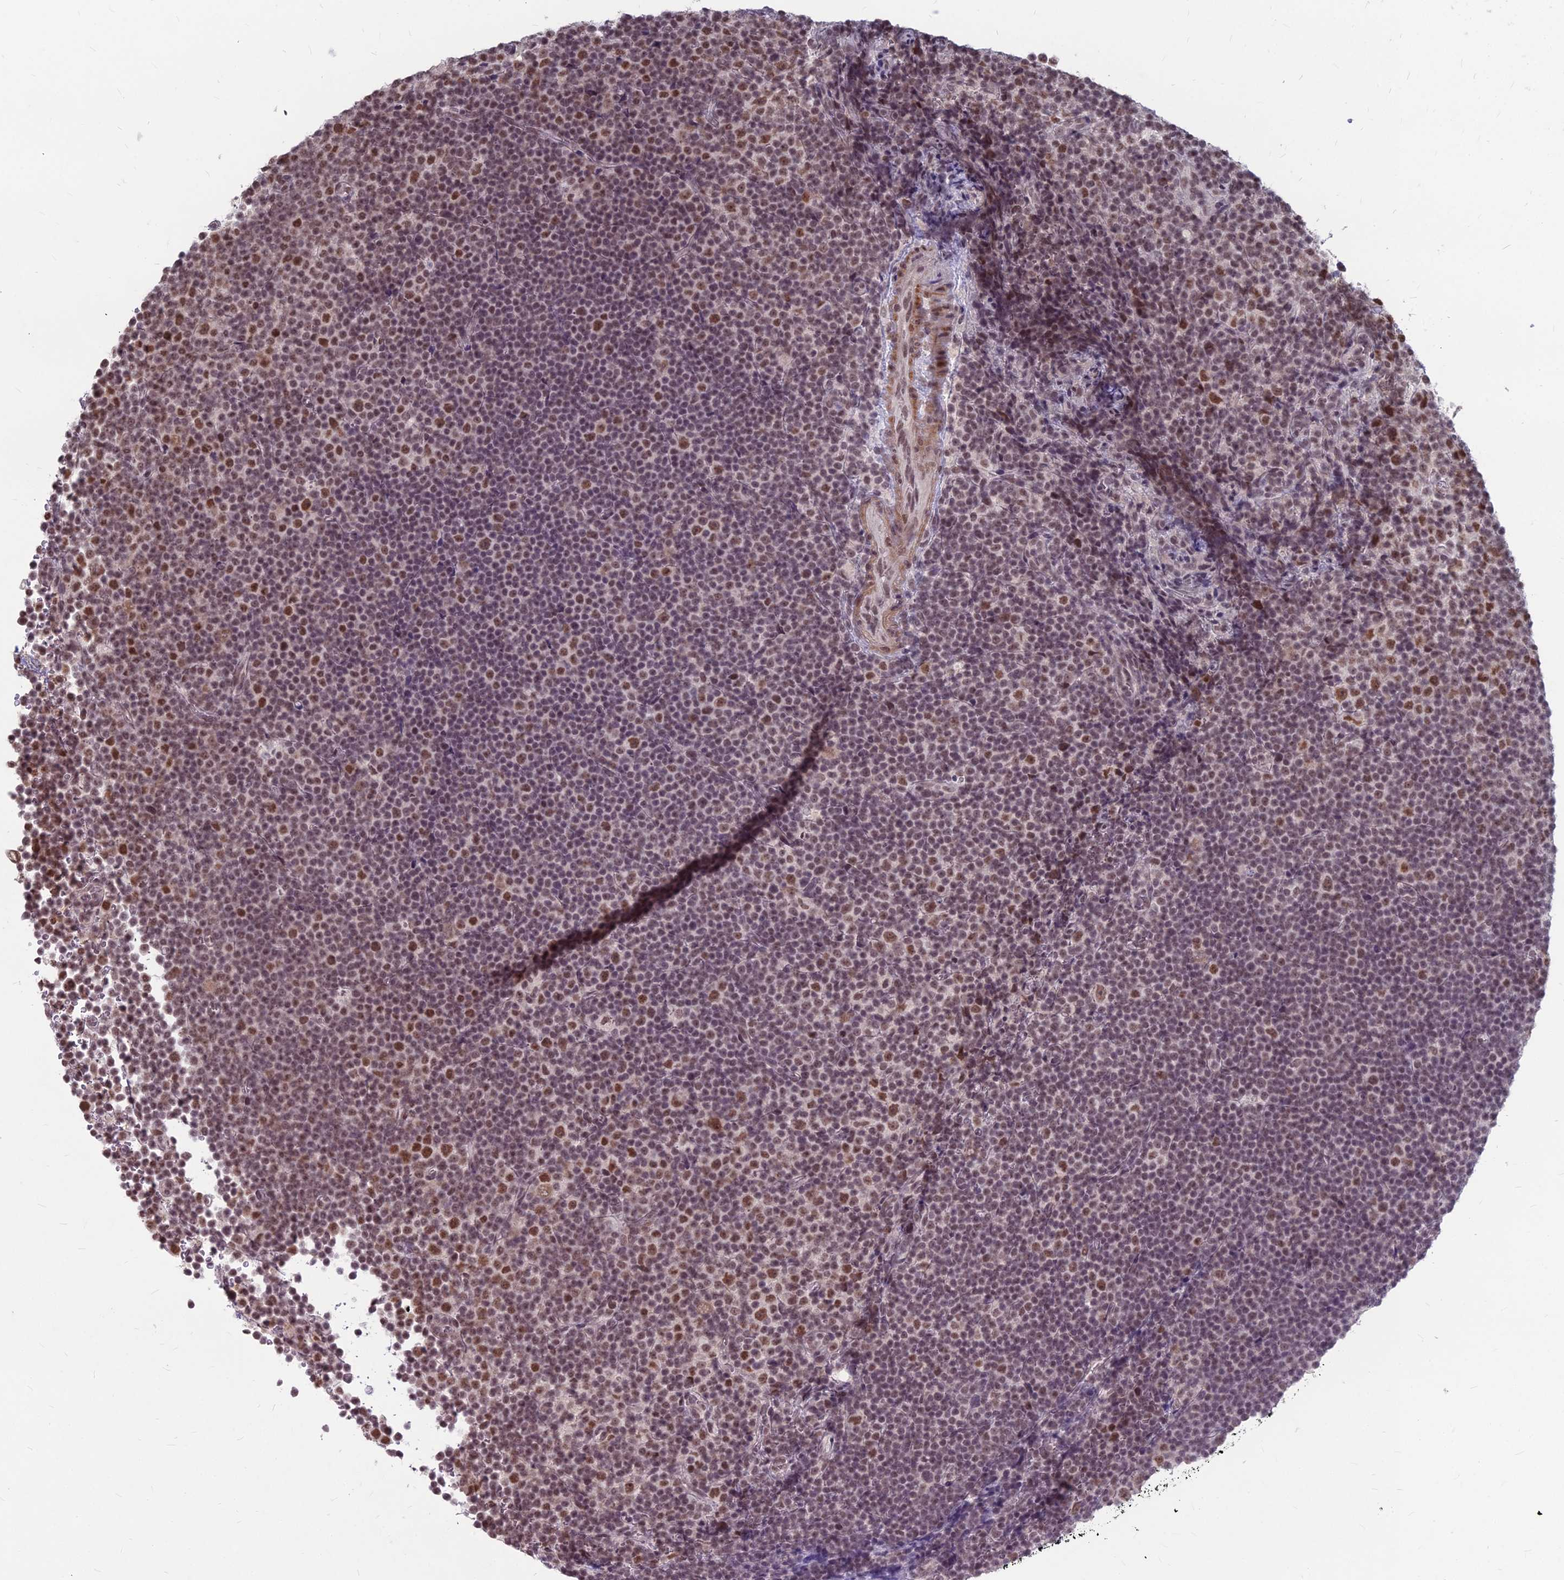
{"staining": {"intensity": "moderate", "quantity": ">75%", "location": "nuclear"}, "tissue": "lymphoma", "cell_type": "Tumor cells", "image_type": "cancer", "snomed": [{"axis": "morphology", "description": "Malignant lymphoma, non-Hodgkin's type, Low grade"}, {"axis": "topography", "description": "Lymph node"}], "caption": "Lymphoma tissue exhibits moderate nuclear positivity in approximately >75% of tumor cells, visualized by immunohistochemistry.", "gene": "KAT7", "patient": {"sex": "female", "age": 67}}